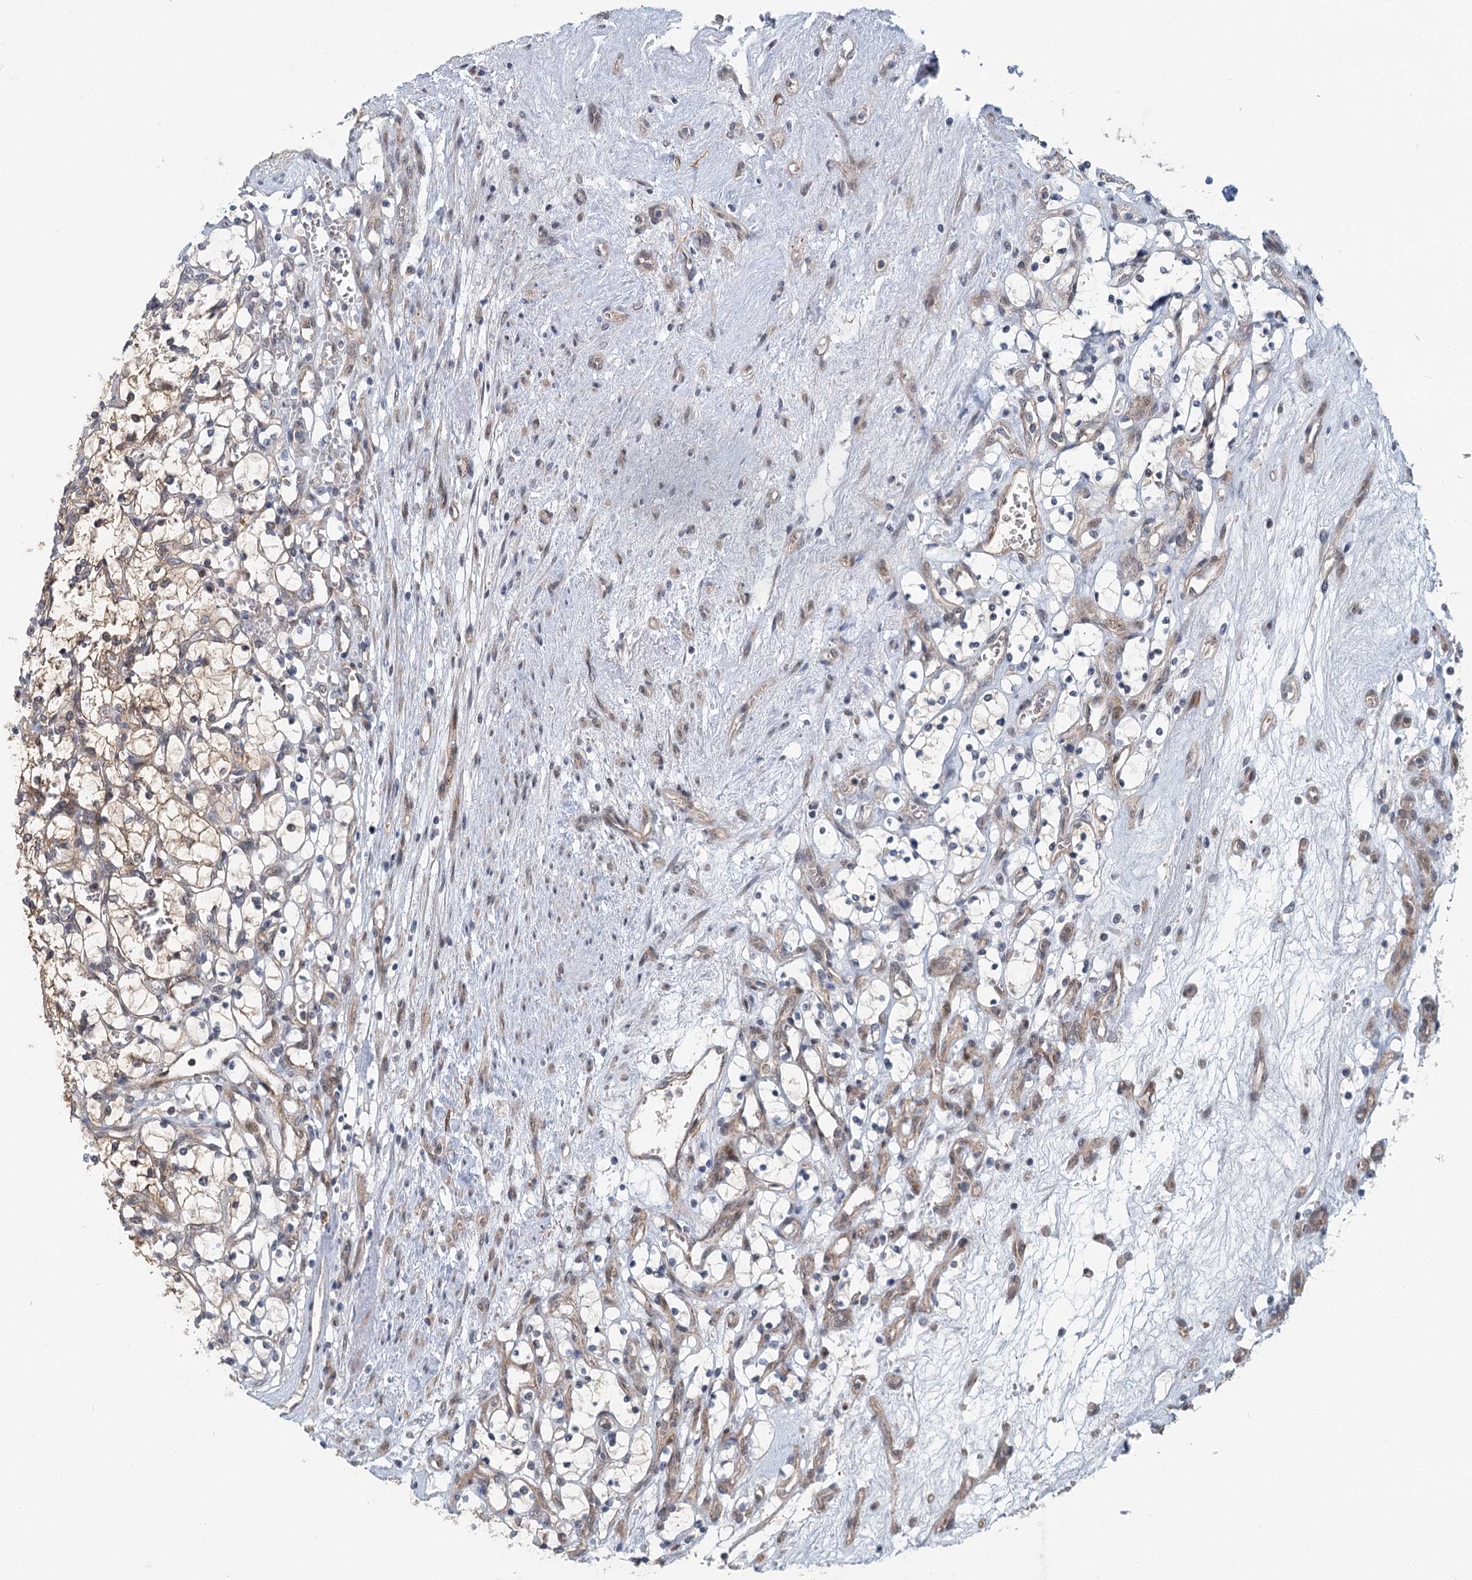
{"staining": {"intensity": "negative", "quantity": "none", "location": "none"}, "tissue": "renal cancer", "cell_type": "Tumor cells", "image_type": "cancer", "snomed": [{"axis": "morphology", "description": "Adenocarcinoma, NOS"}, {"axis": "topography", "description": "Kidney"}], "caption": "Human renal cancer (adenocarcinoma) stained for a protein using immunohistochemistry (IHC) exhibits no staining in tumor cells.", "gene": "TAS2R42", "patient": {"sex": "female", "age": 69}}